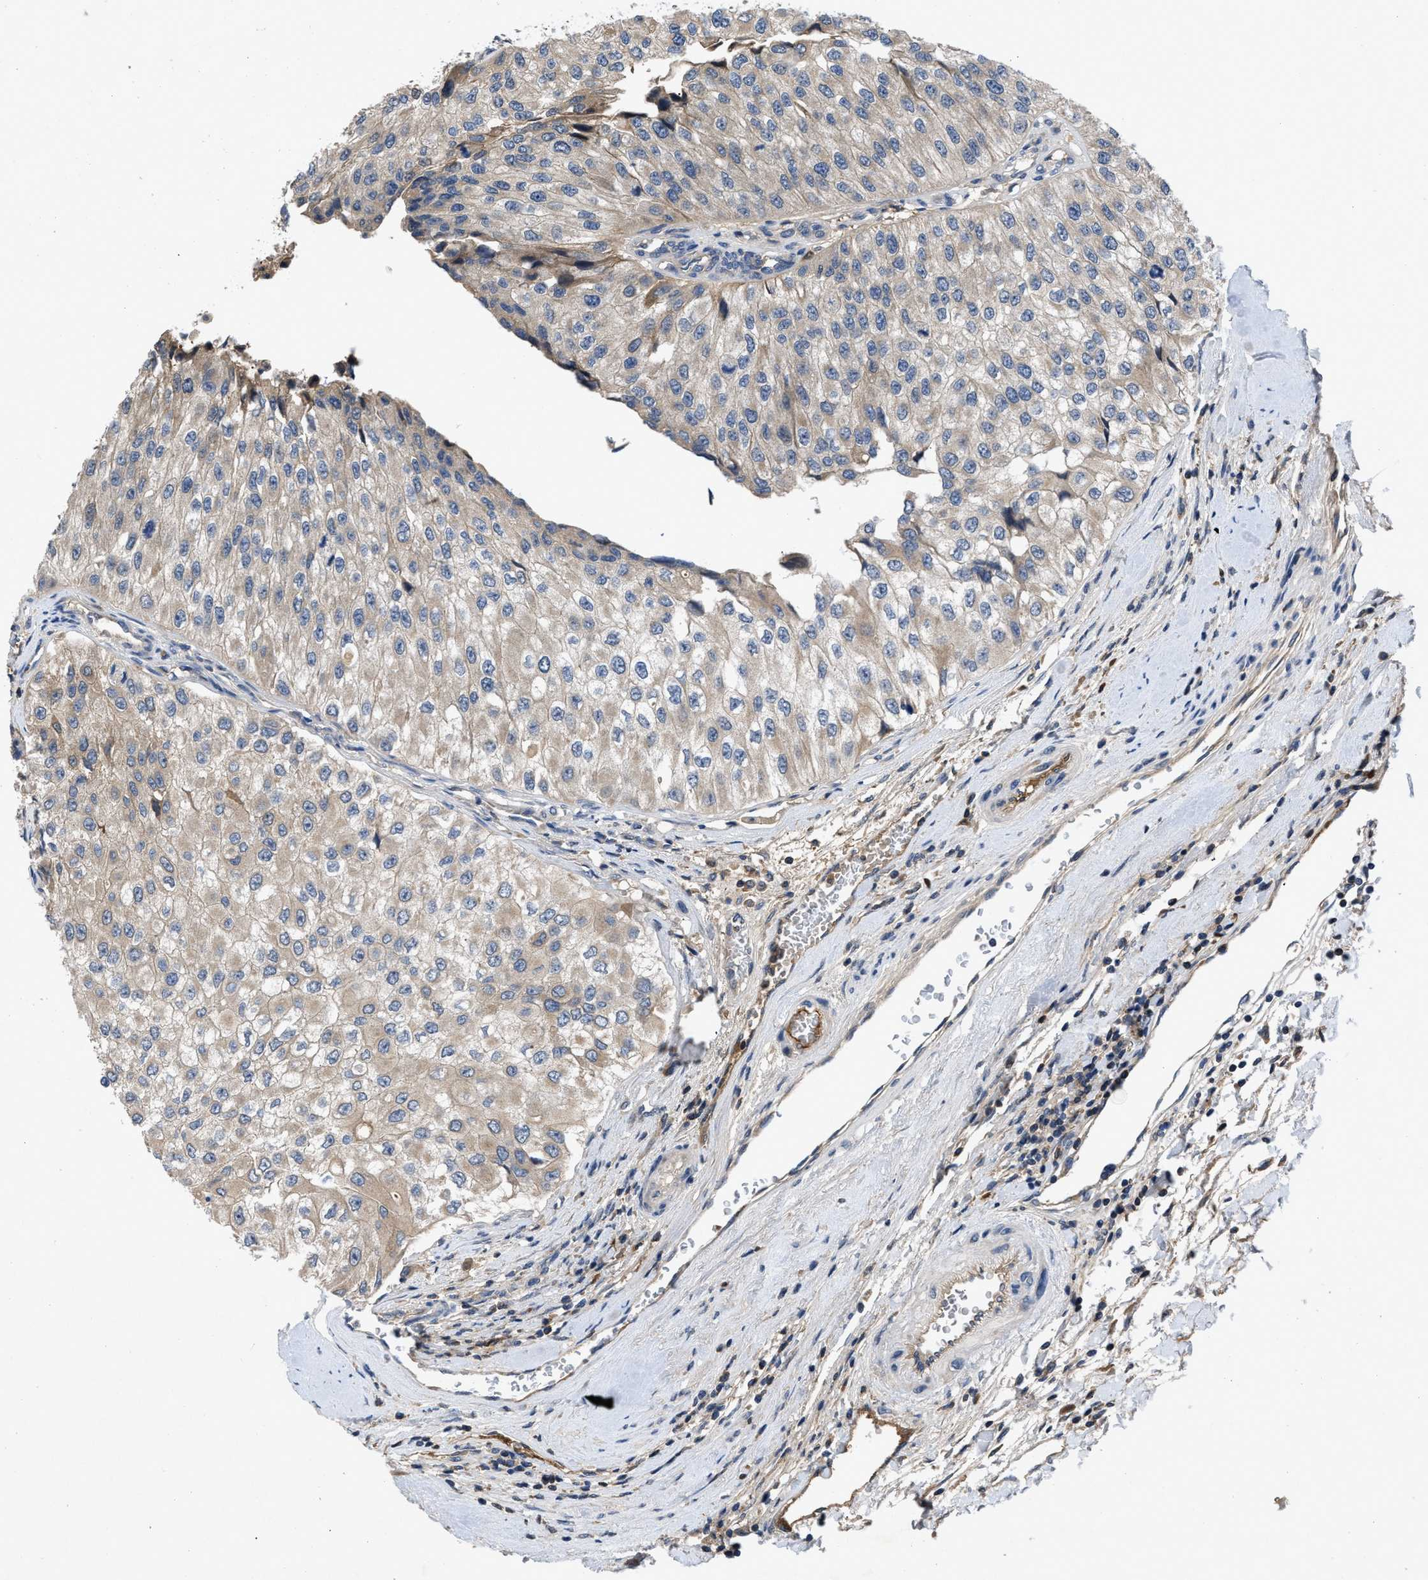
{"staining": {"intensity": "weak", "quantity": "25%-75%", "location": "cytoplasmic/membranous"}, "tissue": "urothelial cancer", "cell_type": "Tumor cells", "image_type": "cancer", "snomed": [{"axis": "morphology", "description": "Urothelial carcinoma, High grade"}, {"axis": "topography", "description": "Kidney"}, {"axis": "topography", "description": "Urinary bladder"}], "caption": "High-magnification brightfield microscopy of urothelial cancer stained with DAB (brown) and counterstained with hematoxylin (blue). tumor cells exhibit weak cytoplasmic/membranous expression is appreciated in approximately25%-75% of cells.", "gene": "VPS4A", "patient": {"sex": "male", "age": 77}}